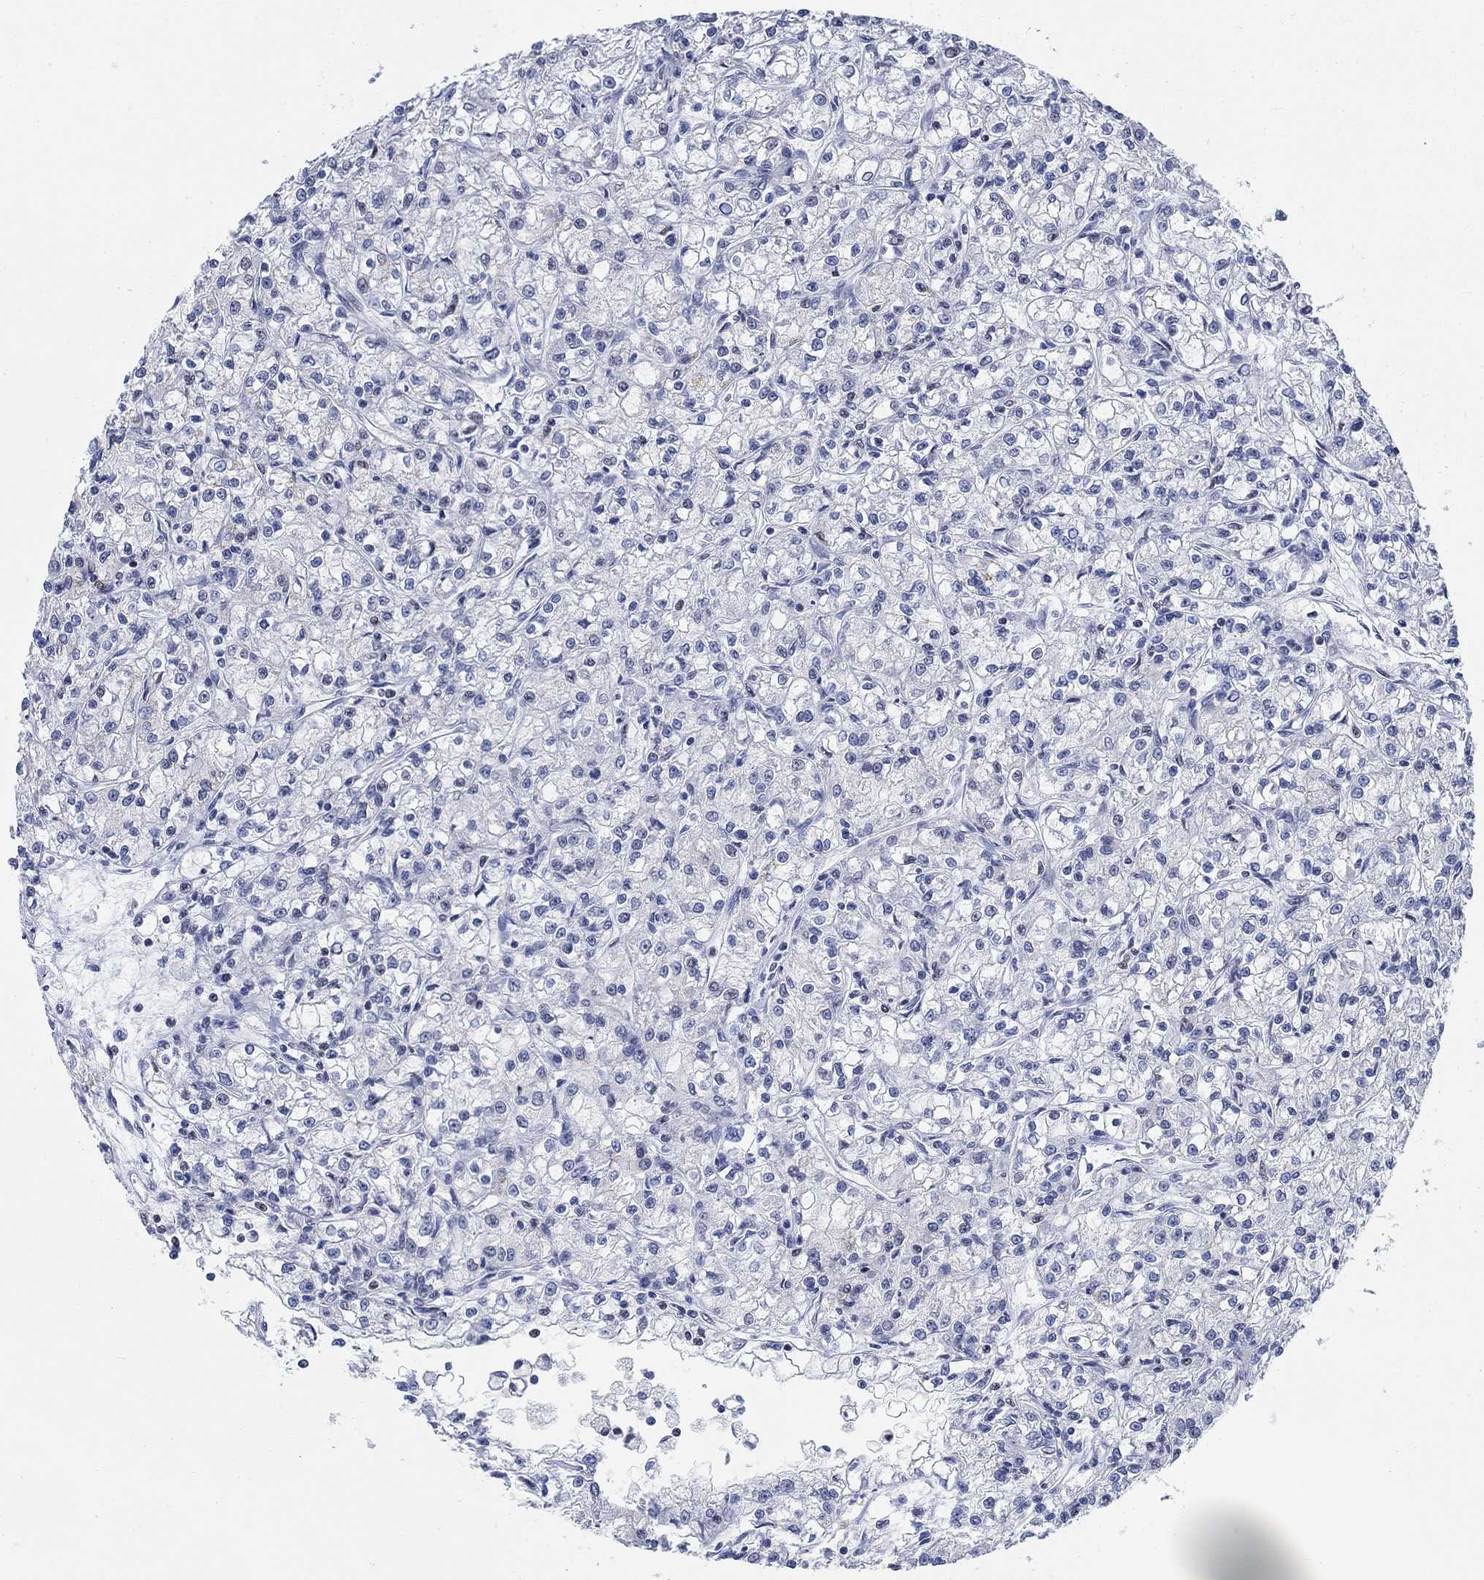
{"staining": {"intensity": "negative", "quantity": "none", "location": "none"}, "tissue": "renal cancer", "cell_type": "Tumor cells", "image_type": "cancer", "snomed": [{"axis": "morphology", "description": "Adenocarcinoma, NOS"}, {"axis": "topography", "description": "Kidney"}], "caption": "Micrograph shows no significant protein expression in tumor cells of renal cancer (adenocarcinoma). (DAB (3,3'-diaminobenzidine) IHC visualized using brightfield microscopy, high magnification).", "gene": "KCNH8", "patient": {"sex": "female", "age": 59}}